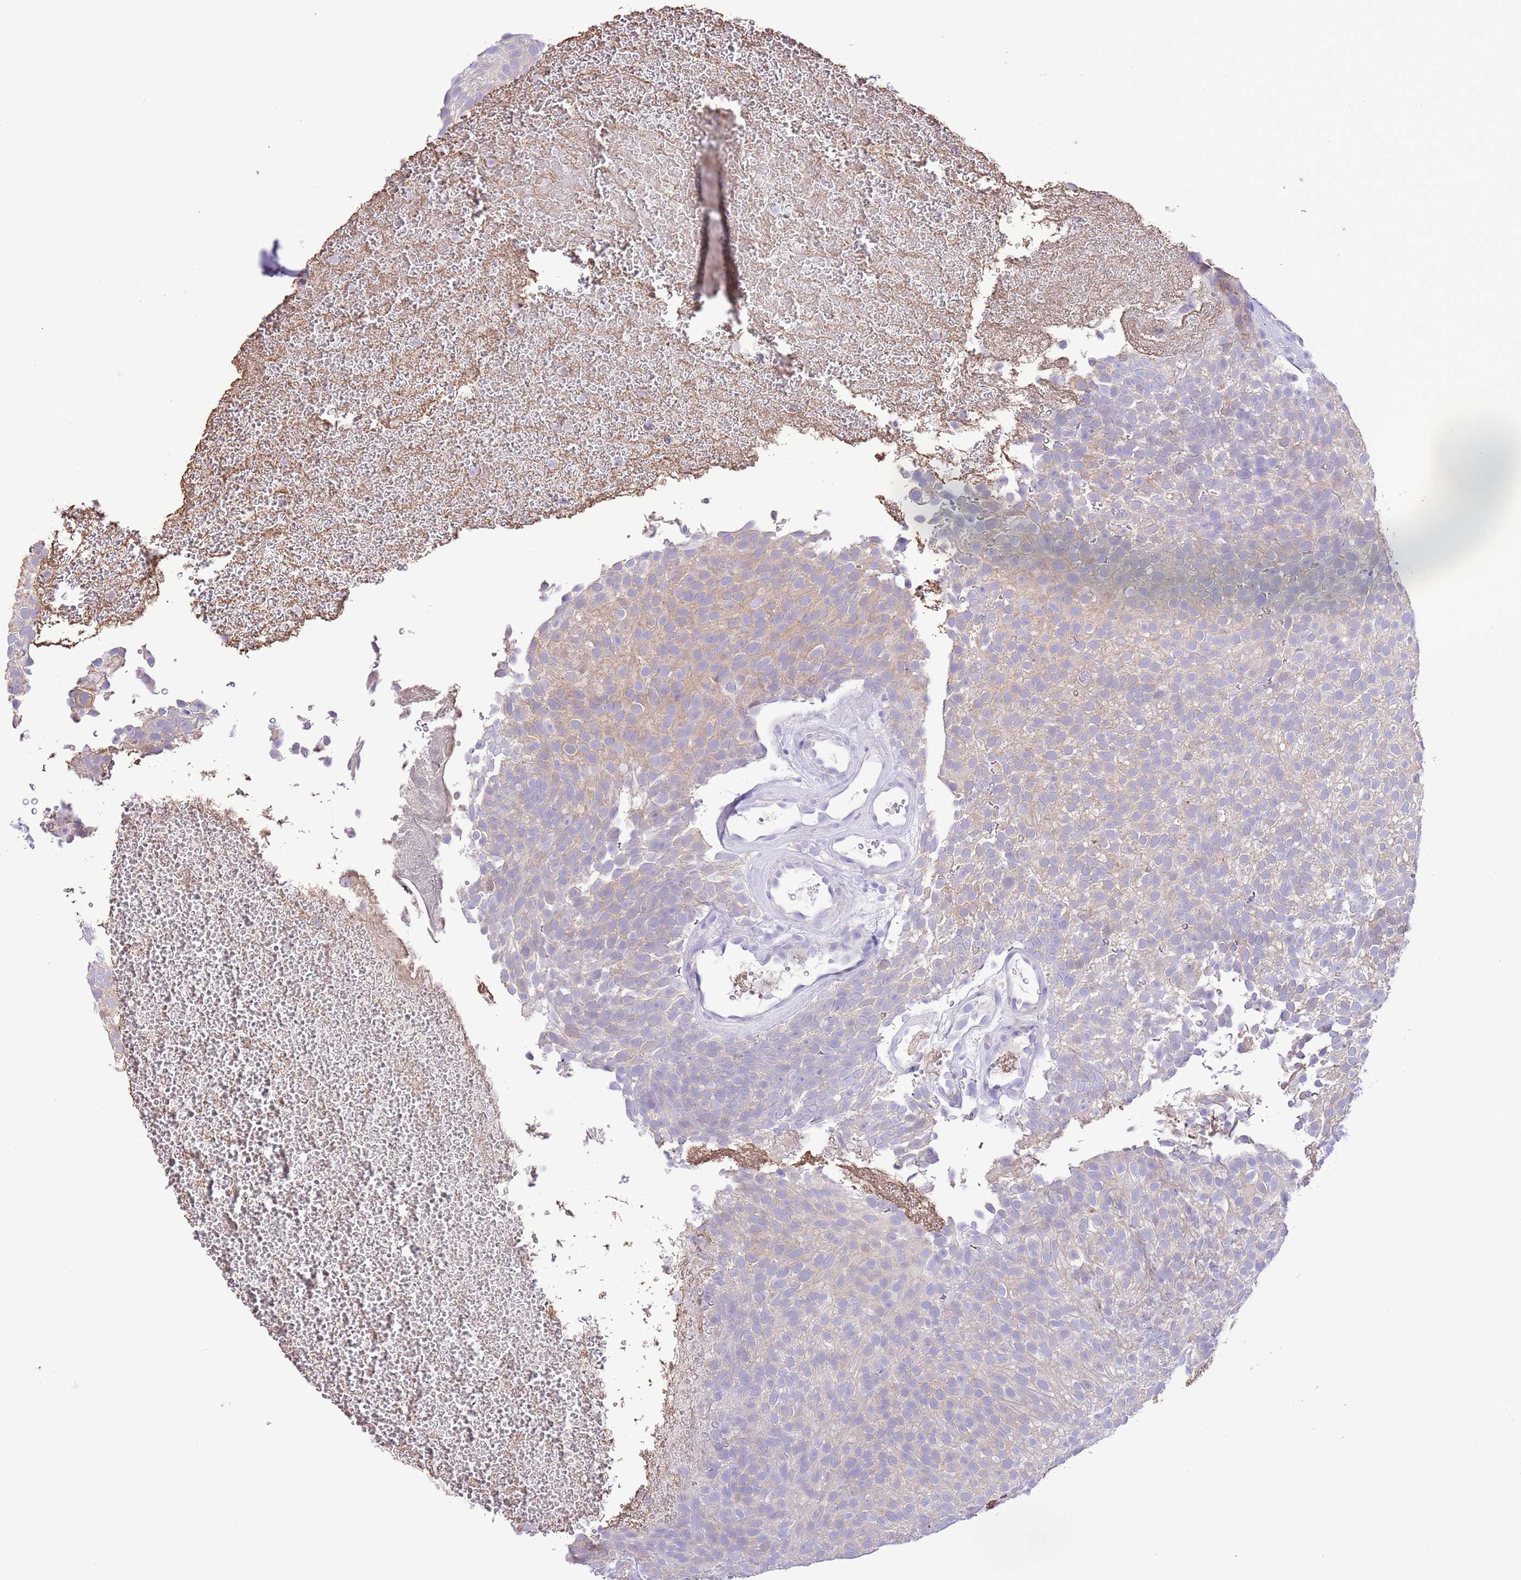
{"staining": {"intensity": "weak", "quantity": "<25%", "location": "cytoplasmic/membranous"}, "tissue": "urothelial cancer", "cell_type": "Tumor cells", "image_type": "cancer", "snomed": [{"axis": "morphology", "description": "Urothelial carcinoma, Low grade"}, {"axis": "topography", "description": "Urinary bladder"}], "caption": "Photomicrograph shows no protein expression in tumor cells of urothelial cancer tissue.", "gene": "PRR32", "patient": {"sex": "male", "age": 78}}